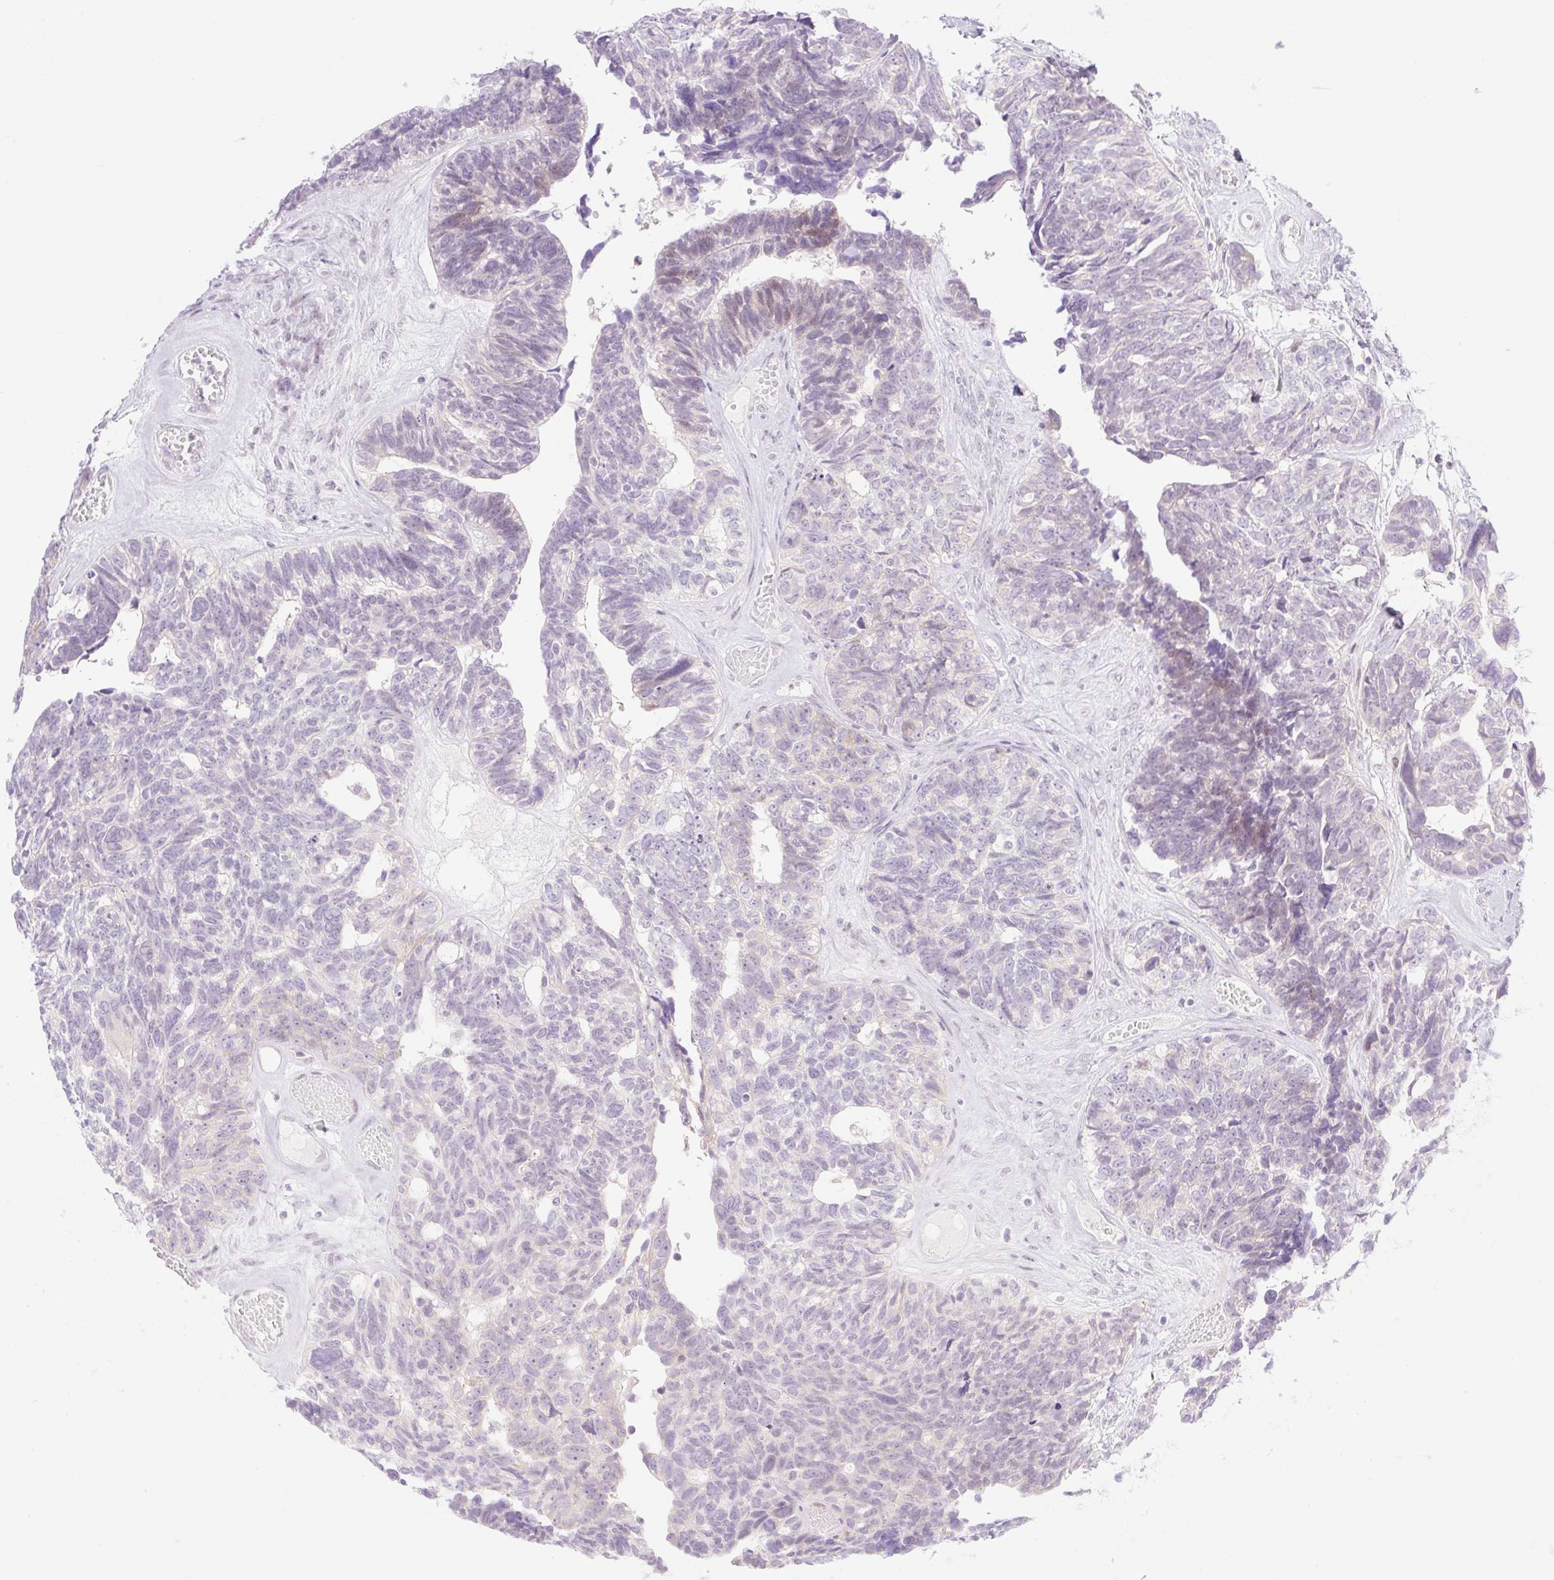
{"staining": {"intensity": "weak", "quantity": "<25%", "location": "nuclear"}, "tissue": "ovarian cancer", "cell_type": "Tumor cells", "image_type": "cancer", "snomed": [{"axis": "morphology", "description": "Cystadenocarcinoma, serous, NOS"}, {"axis": "topography", "description": "Ovary"}], "caption": "A photomicrograph of ovarian serous cystadenocarcinoma stained for a protein exhibits no brown staining in tumor cells.", "gene": "SPRYD4", "patient": {"sex": "female", "age": 79}}